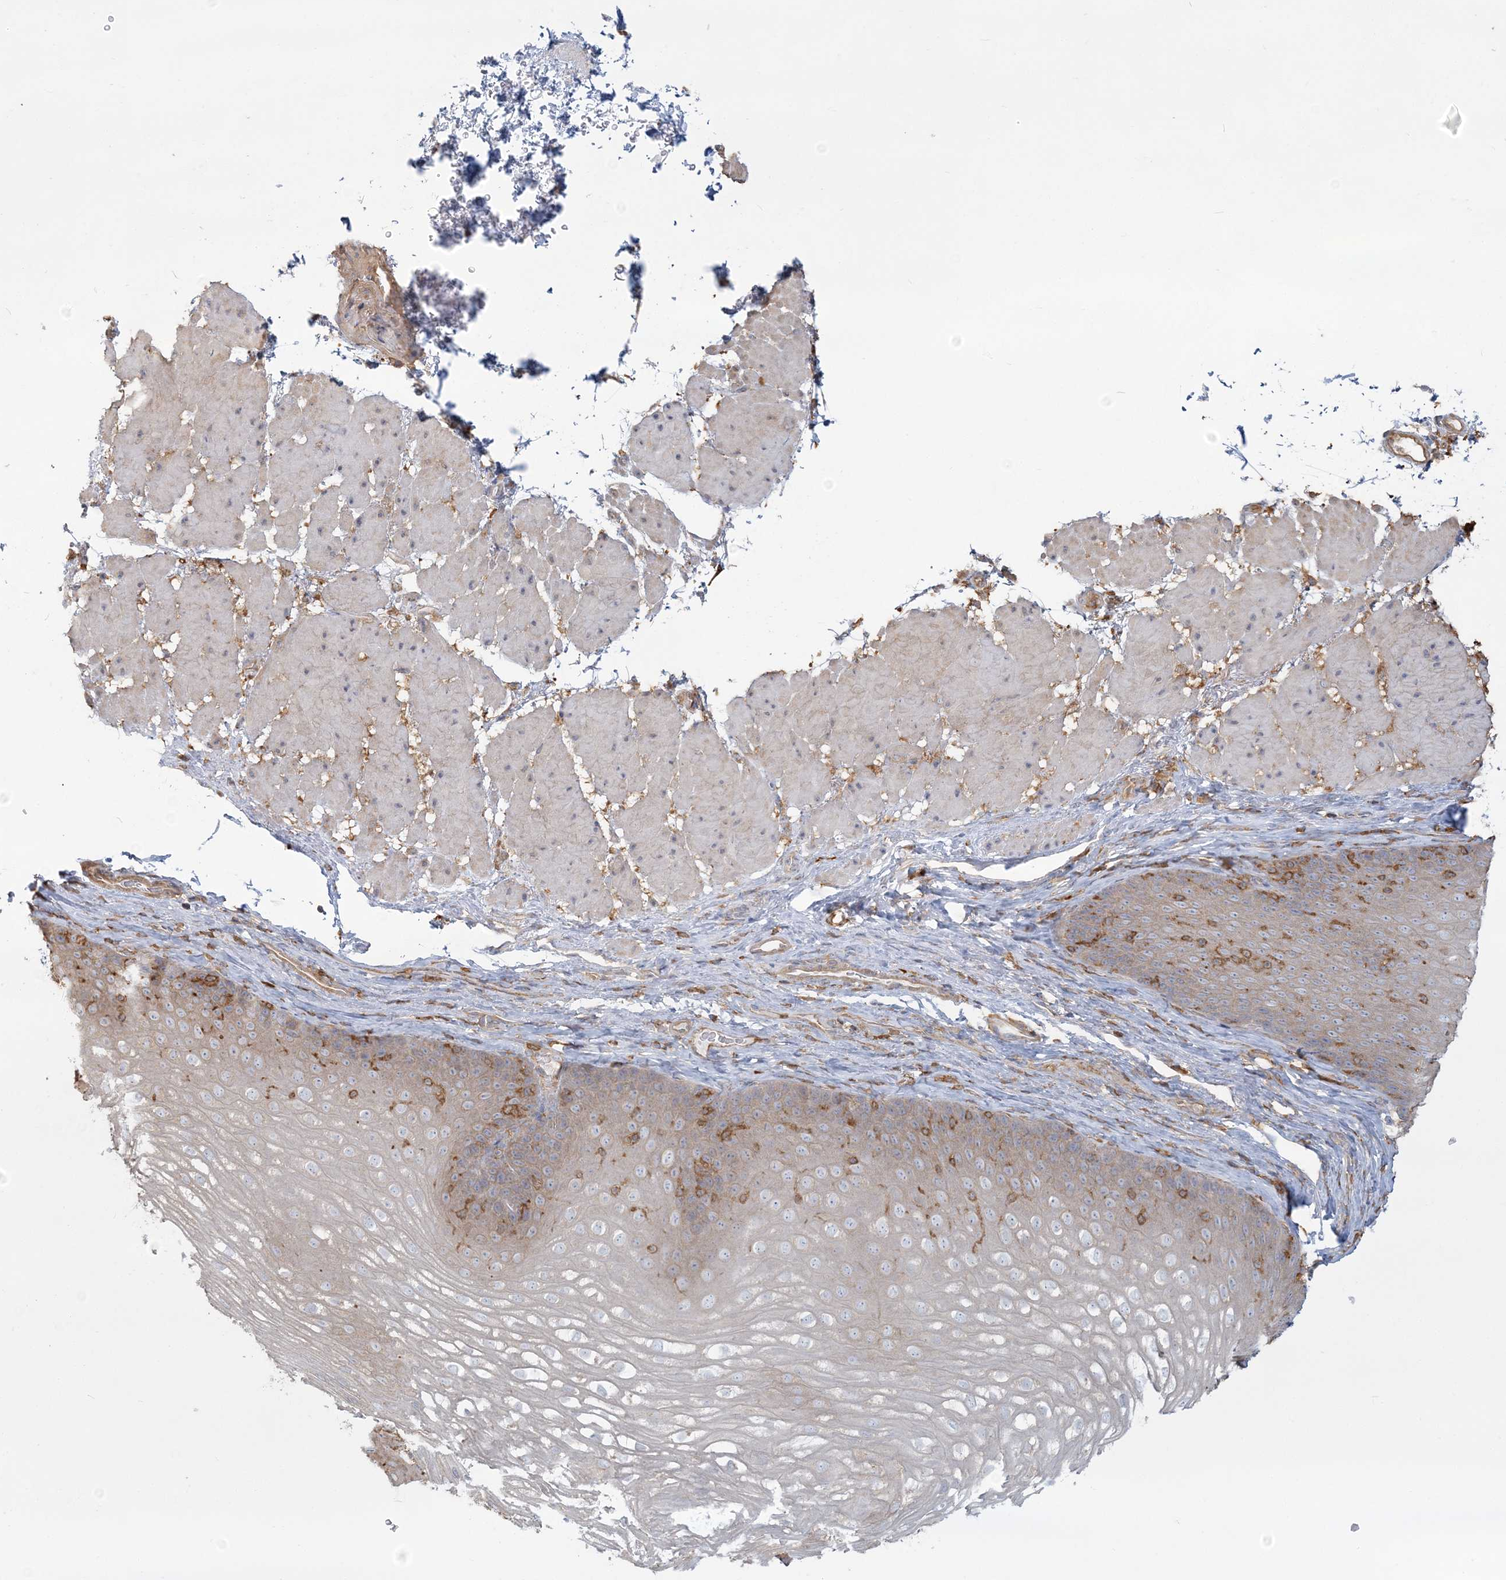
{"staining": {"intensity": "weak", "quantity": "25%-75%", "location": "cytoplasmic/membranous"}, "tissue": "esophagus", "cell_type": "Squamous epithelial cells", "image_type": "normal", "snomed": [{"axis": "morphology", "description": "Normal tissue, NOS"}, {"axis": "topography", "description": "Esophagus"}], "caption": "This photomicrograph demonstrates immunohistochemistry (IHC) staining of benign esophagus, with low weak cytoplasmic/membranous positivity in approximately 25%-75% of squamous epithelial cells.", "gene": "ANKS1A", "patient": {"sex": "female", "age": 66}}